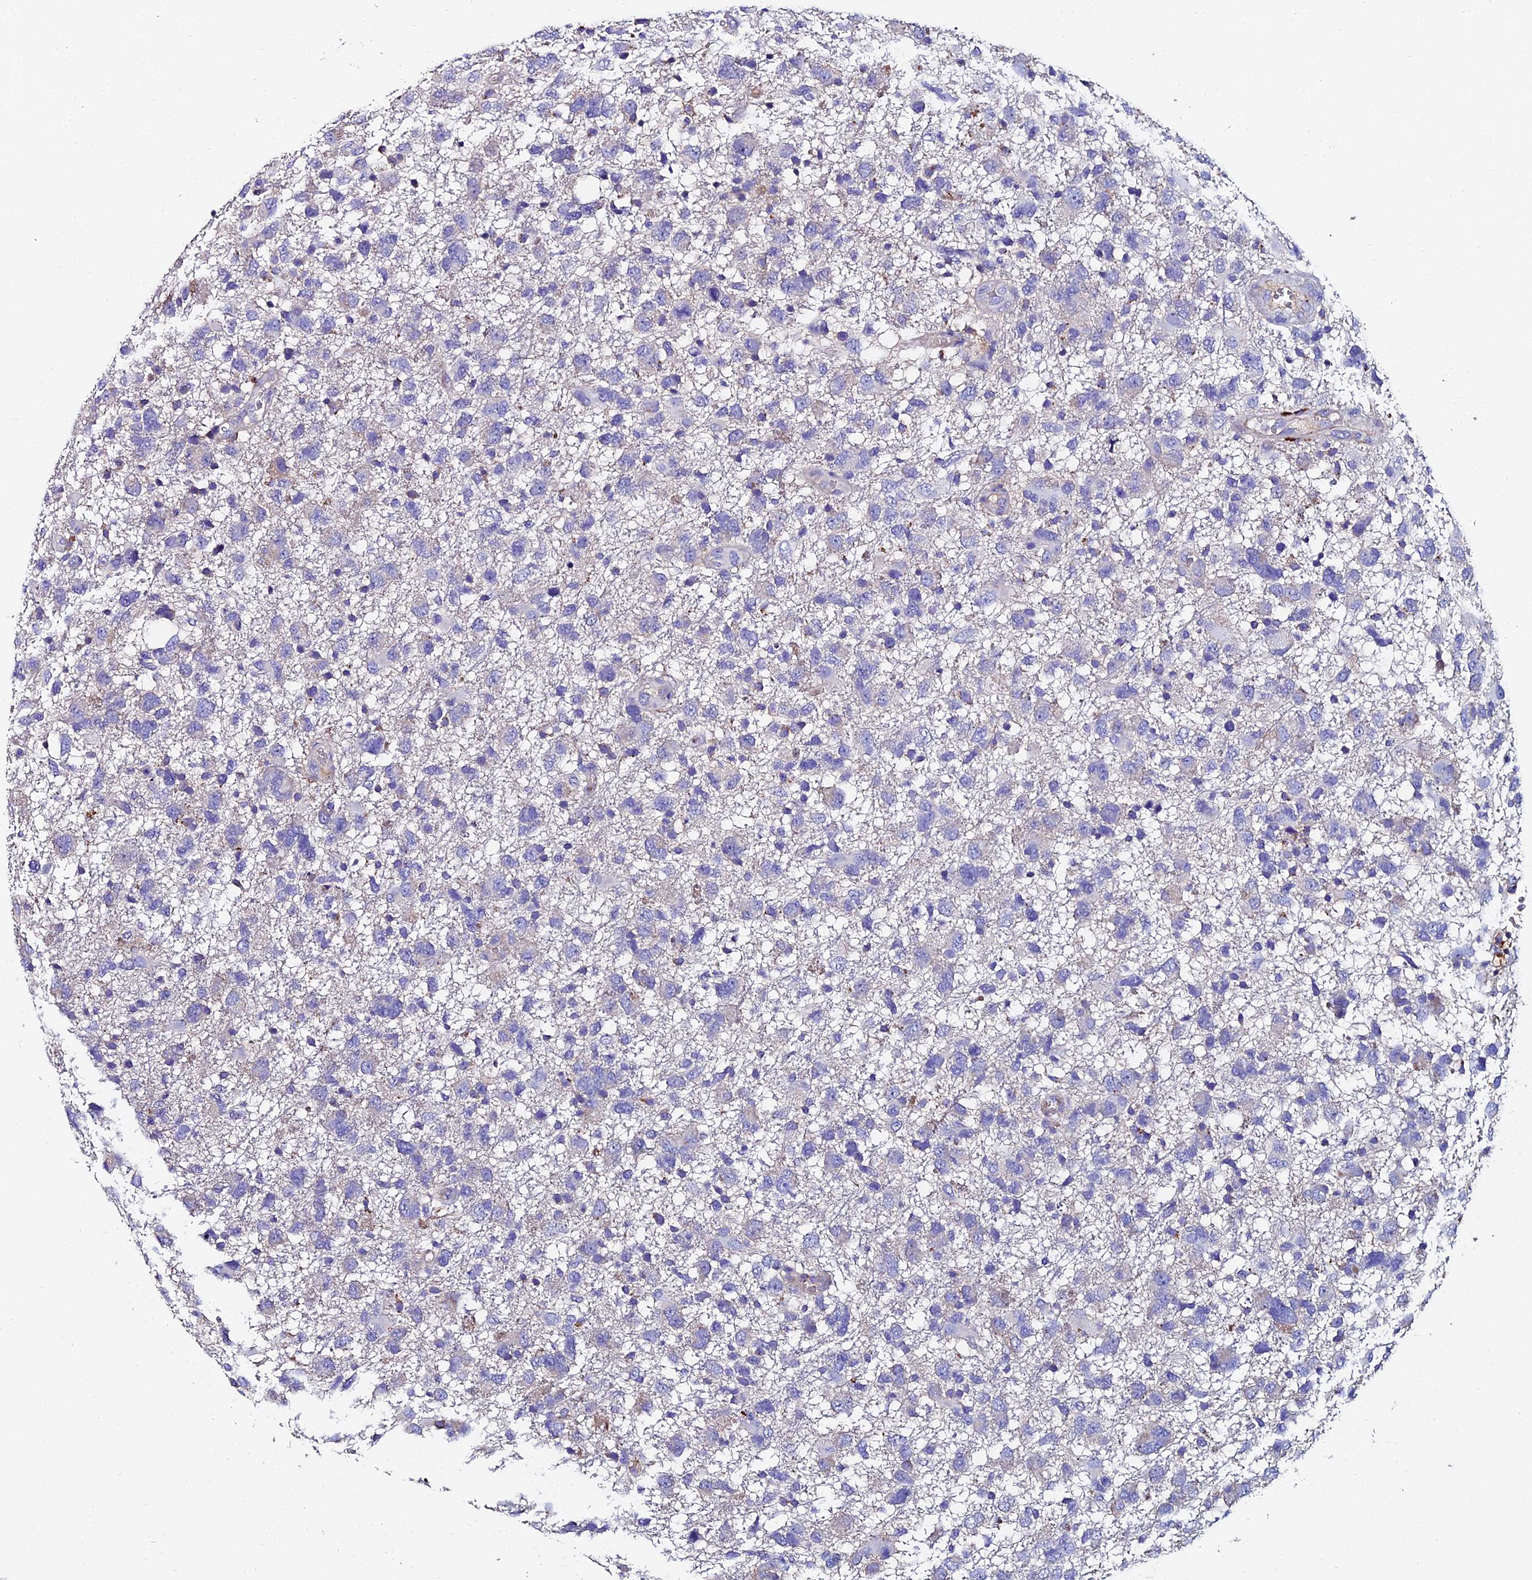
{"staining": {"intensity": "negative", "quantity": "none", "location": "none"}, "tissue": "glioma", "cell_type": "Tumor cells", "image_type": "cancer", "snomed": [{"axis": "morphology", "description": "Glioma, malignant, High grade"}, {"axis": "topography", "description": "Brain"}], "caption": "DAB (3,3'-diaminobenzidine) immunohistochemical staining of human glioma demonstrates no significant positivity in tumor cells.", "gene": "C6", "patient": {"sex": "male", "age": 61}}